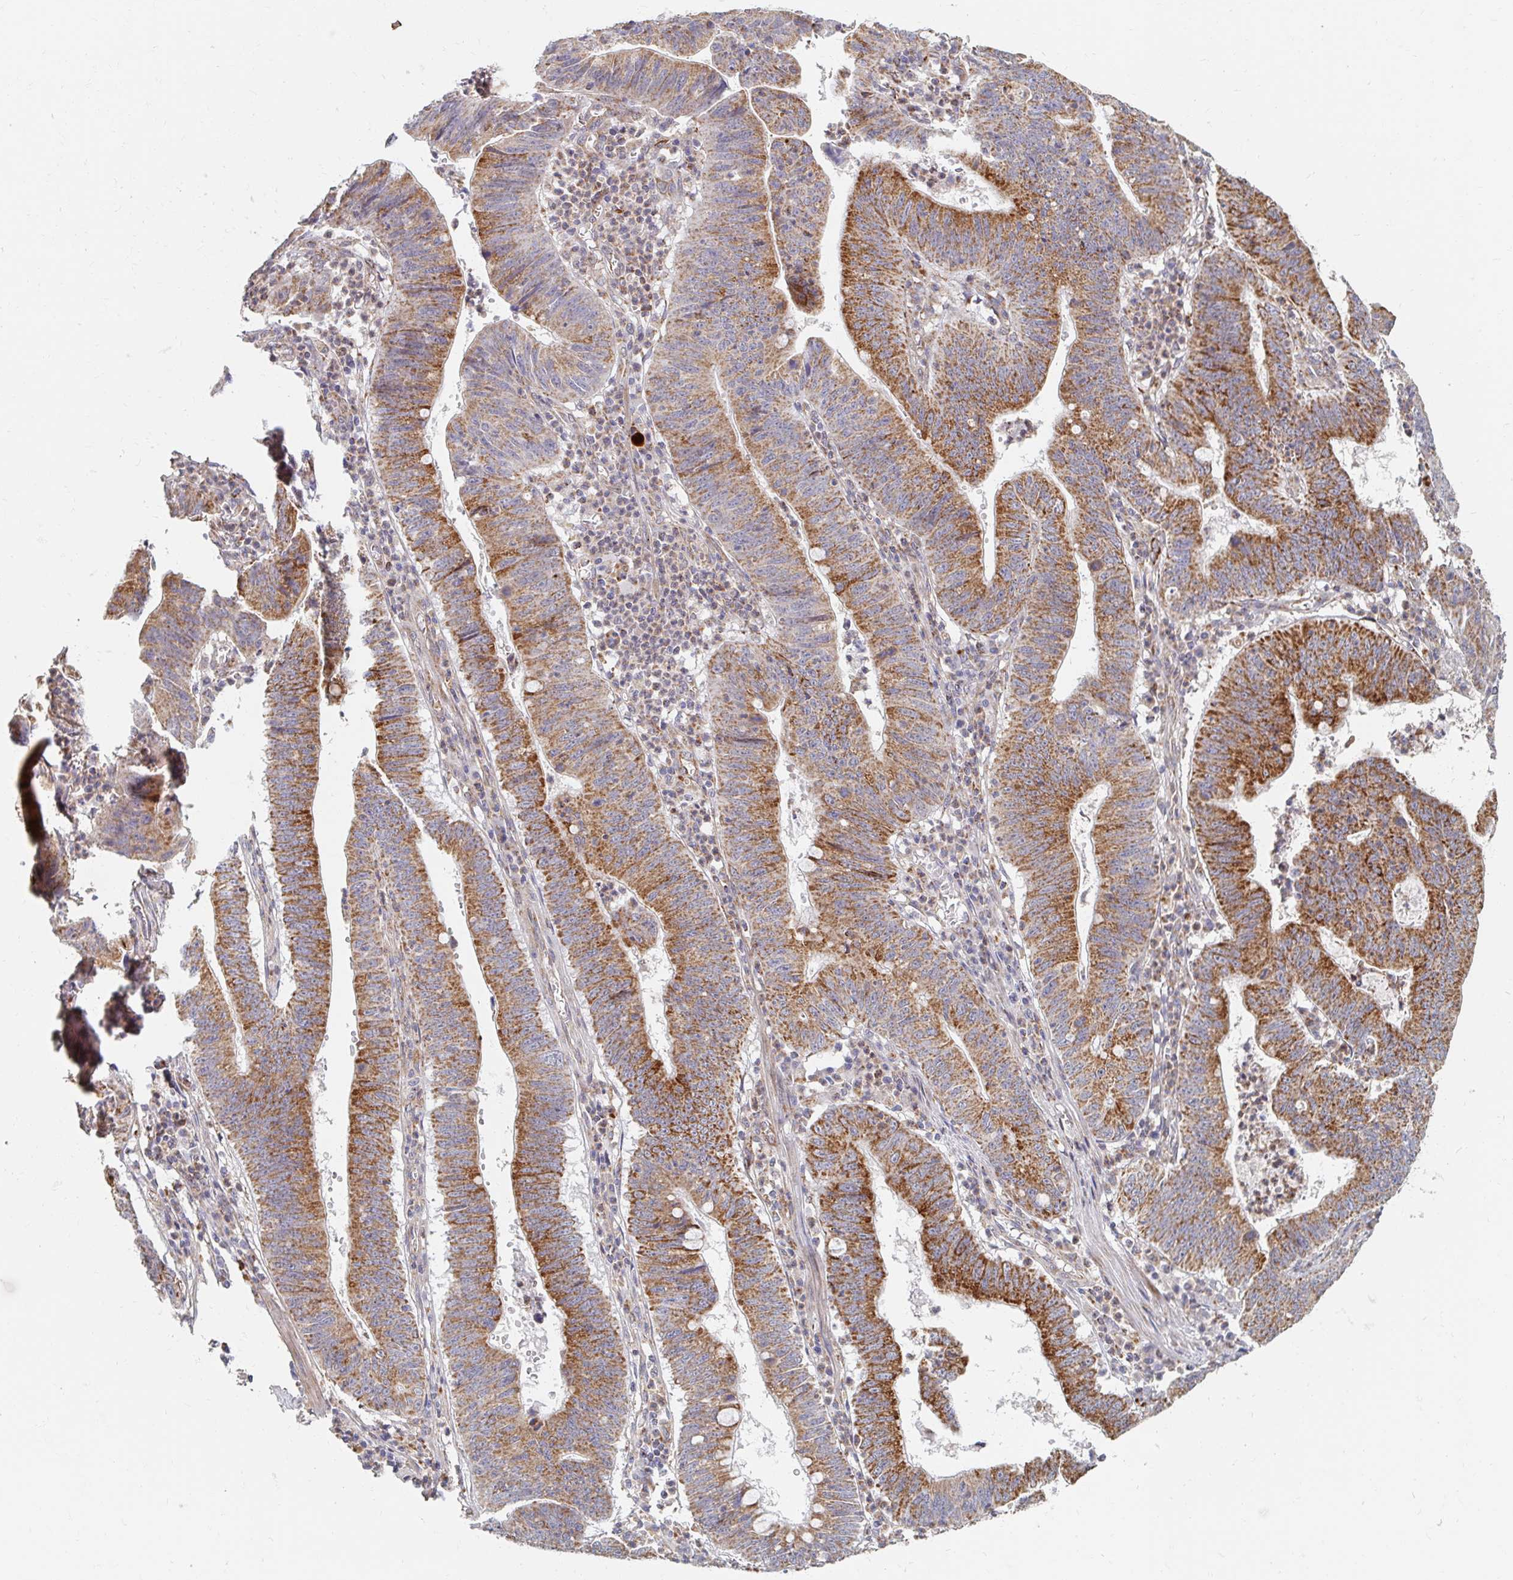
{"staining": {"intensity": "moderate", "quantity": "25%-75%", "location": "cytoplasmic/membranous"}, "tissue": "stomach cancer", "cell_type": "Tumor cells", "image_type": "cancer", "snomed": [{"axis": "morphology", "description": "Adenocarcinoma, NOS"}, {"axis": "topography", "description": "Stomach"}], "caption": "This image shows immunohistochemistry staining of stomach adenocarcinoma, with medium moderate cytoplasmic/membranous staining in about 25%-75% of tumor cells.", "gene": "MAVS", "patient": {"sex": "male", "age": 59}}